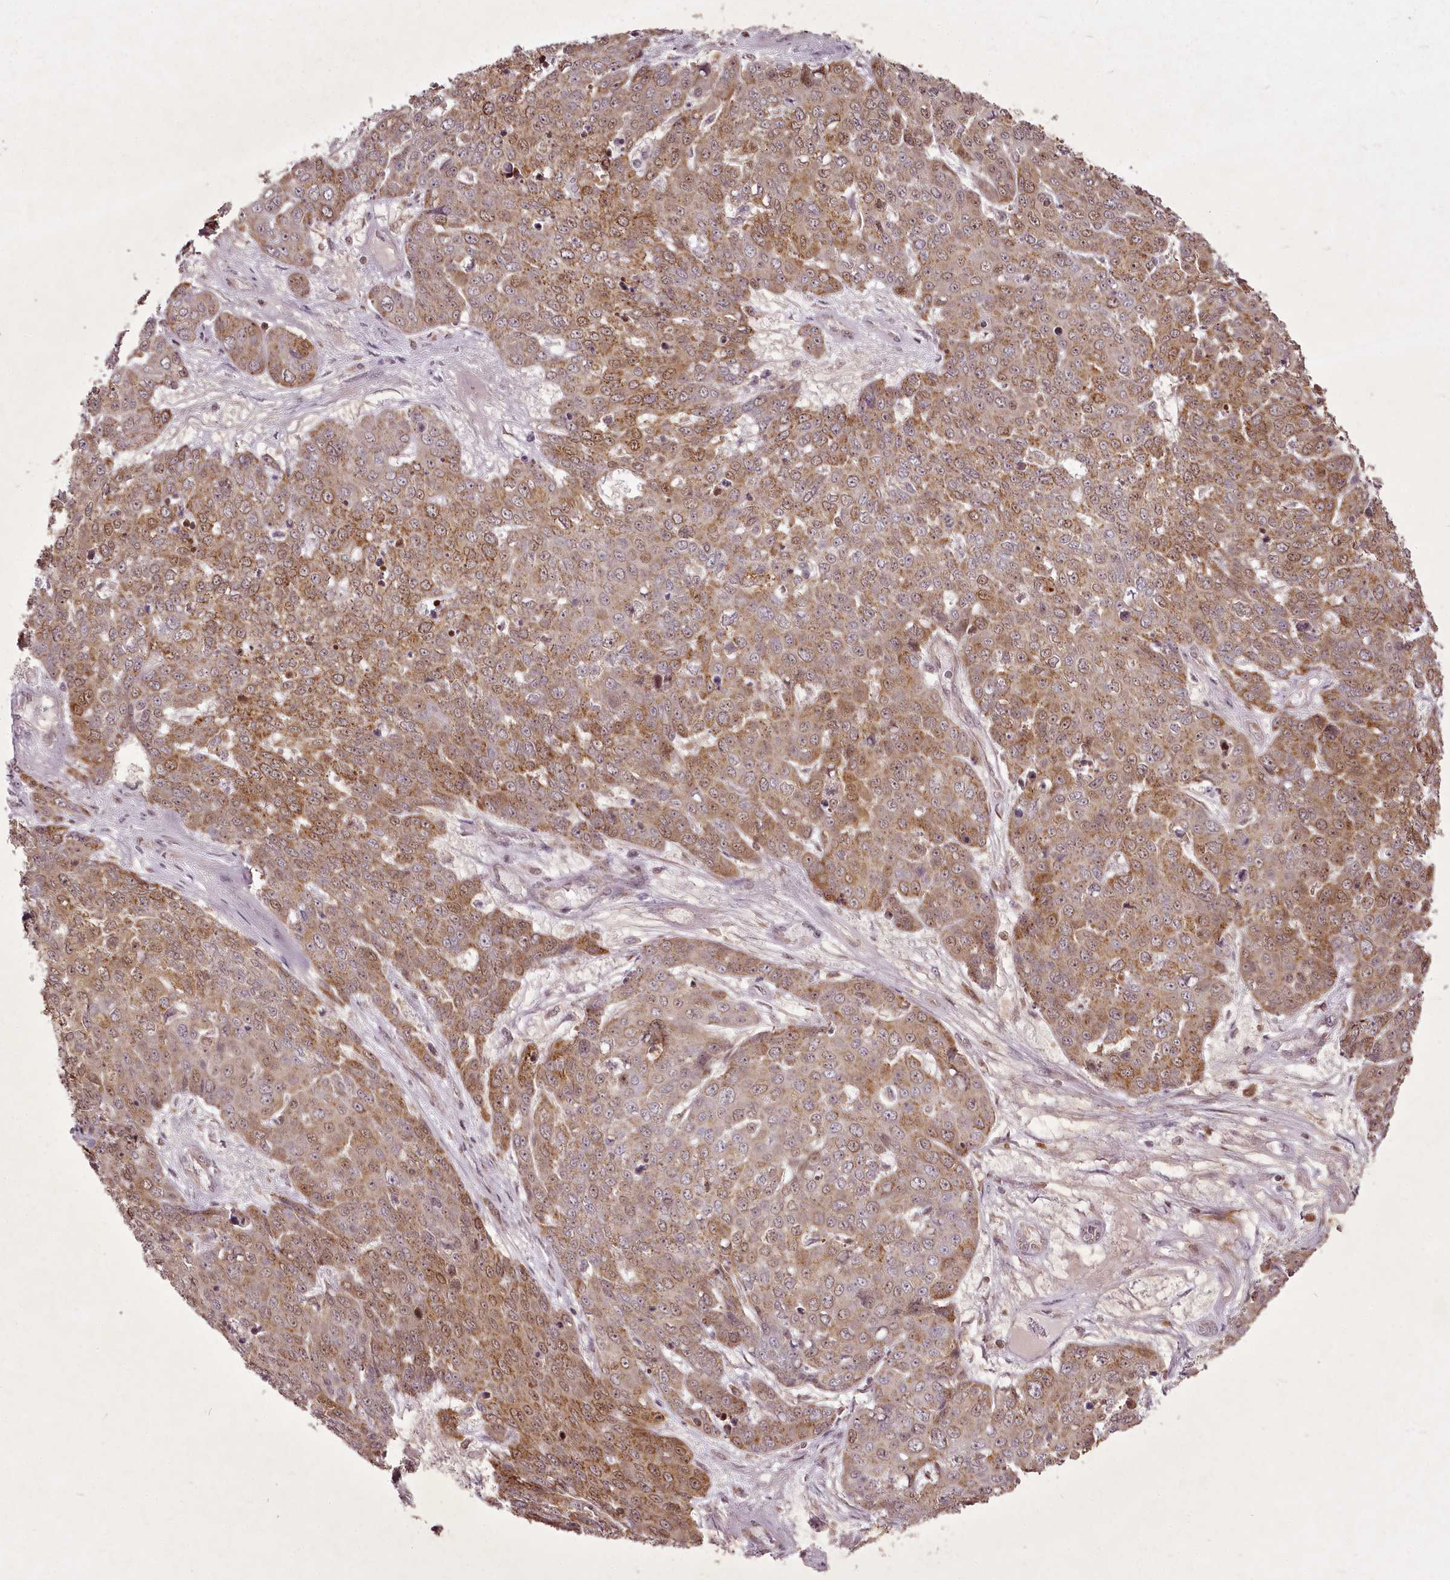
{"staining": {"intensity": "moderate", "quantity": ">75%", "location": "cytoplasmic/membranous"}, "tissue": "skin cancer", "cell_type": "Tumor cells", "image_type": "cancer", "snomed": [{"axis": "morphology", "description": "Squamous cell carcinoma, NOS"}, {"axis": "topography", "description": "Skin"}], "caption": "A micrograph of squamous cell carcinoma (skin) stained for a protein displays moderate cytoplasmic/membranous brown staining in tumor cells.", "gene": "CHCHD2", "patient": {"sex": "male", "age": 71}}